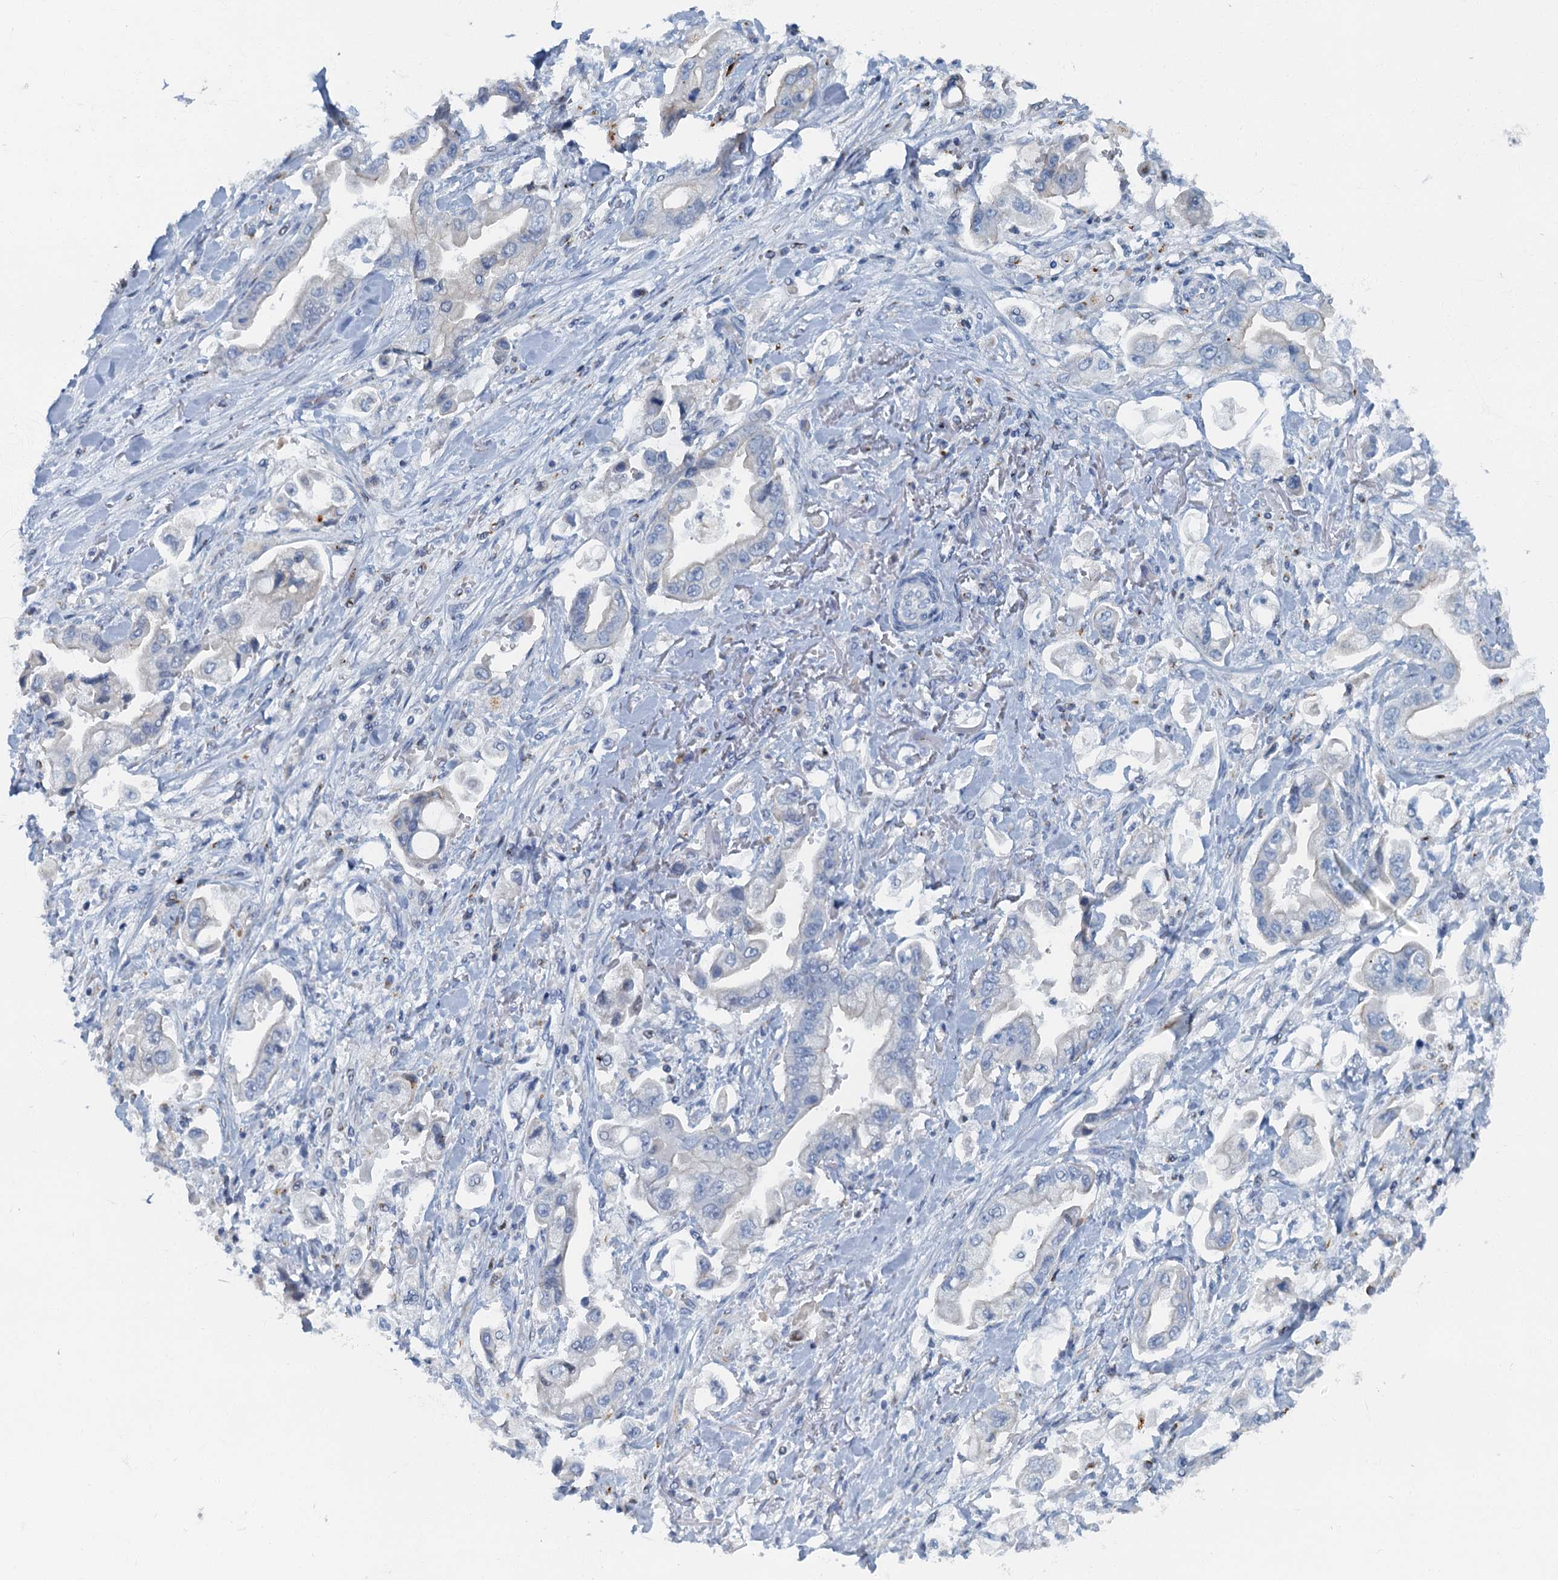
{"staining": {"intensity": "weak", "quantity": "<25%", "location": "cytoplasmic/membranous"}, "tissue": "stomach cancer", "cell_type": "Tumor cells", "image_type": "cancer", "snomed": [{"axis": "morphology", "description": "Adenocarcinoma, NOS"}, {"axis": "topography", "description": "Stomach"}], "caption": "This photomicrograph is of adenocarcinoma (stomach) stained with immunohistochemistry (IHC) to label a protein in brown with the nuclei are counter-stained blue. There is no positivity in tumor cells. Nuclei are stained in blue.", "gene": "LYPD3", "patient": {"sex": "male", "age": 62}}